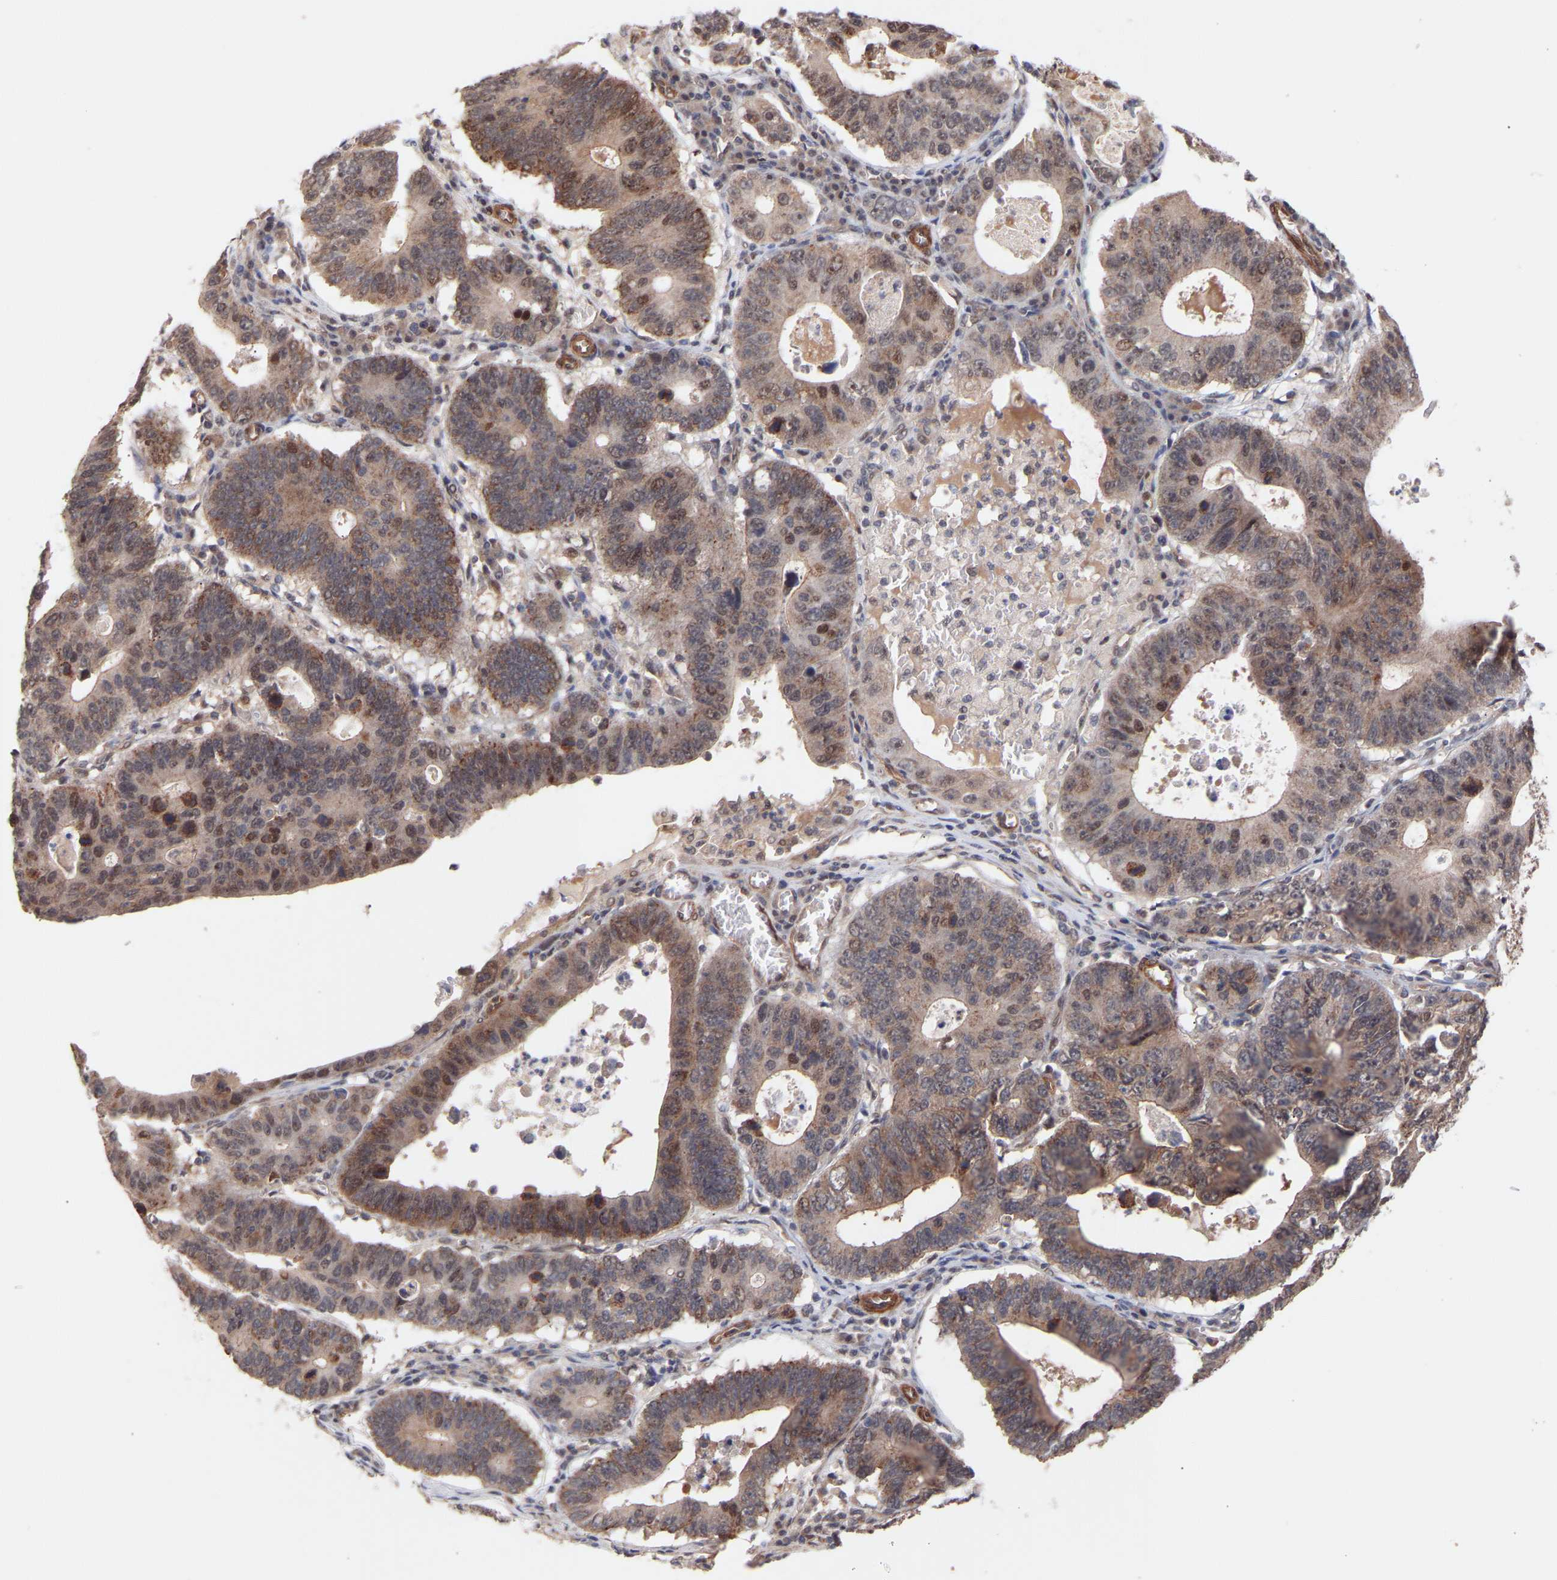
{"staining": {"intensity": "weak", "quantity": ">75%", "location": "cytoplasmic/membranous,nuclear"}, "tissue": "stomach cancer", "cell_type": "Tumor cells", "image_type": "cancer", "snomed": [{"axis": "morphology", "description": "Adenocarcinoma, NOS"}, {"axis": "topography", "description": "Stomach"}], "caption": "Weak cytoplasmic/membranous and nuclear positivity is identified in approximately >75% of tumor cells in stomach cancer. The protein is shown in brown color, while the nuclei are stained blue.", "gene": "PDLIM5", "patient": {"sex": "male", "age": 59}}